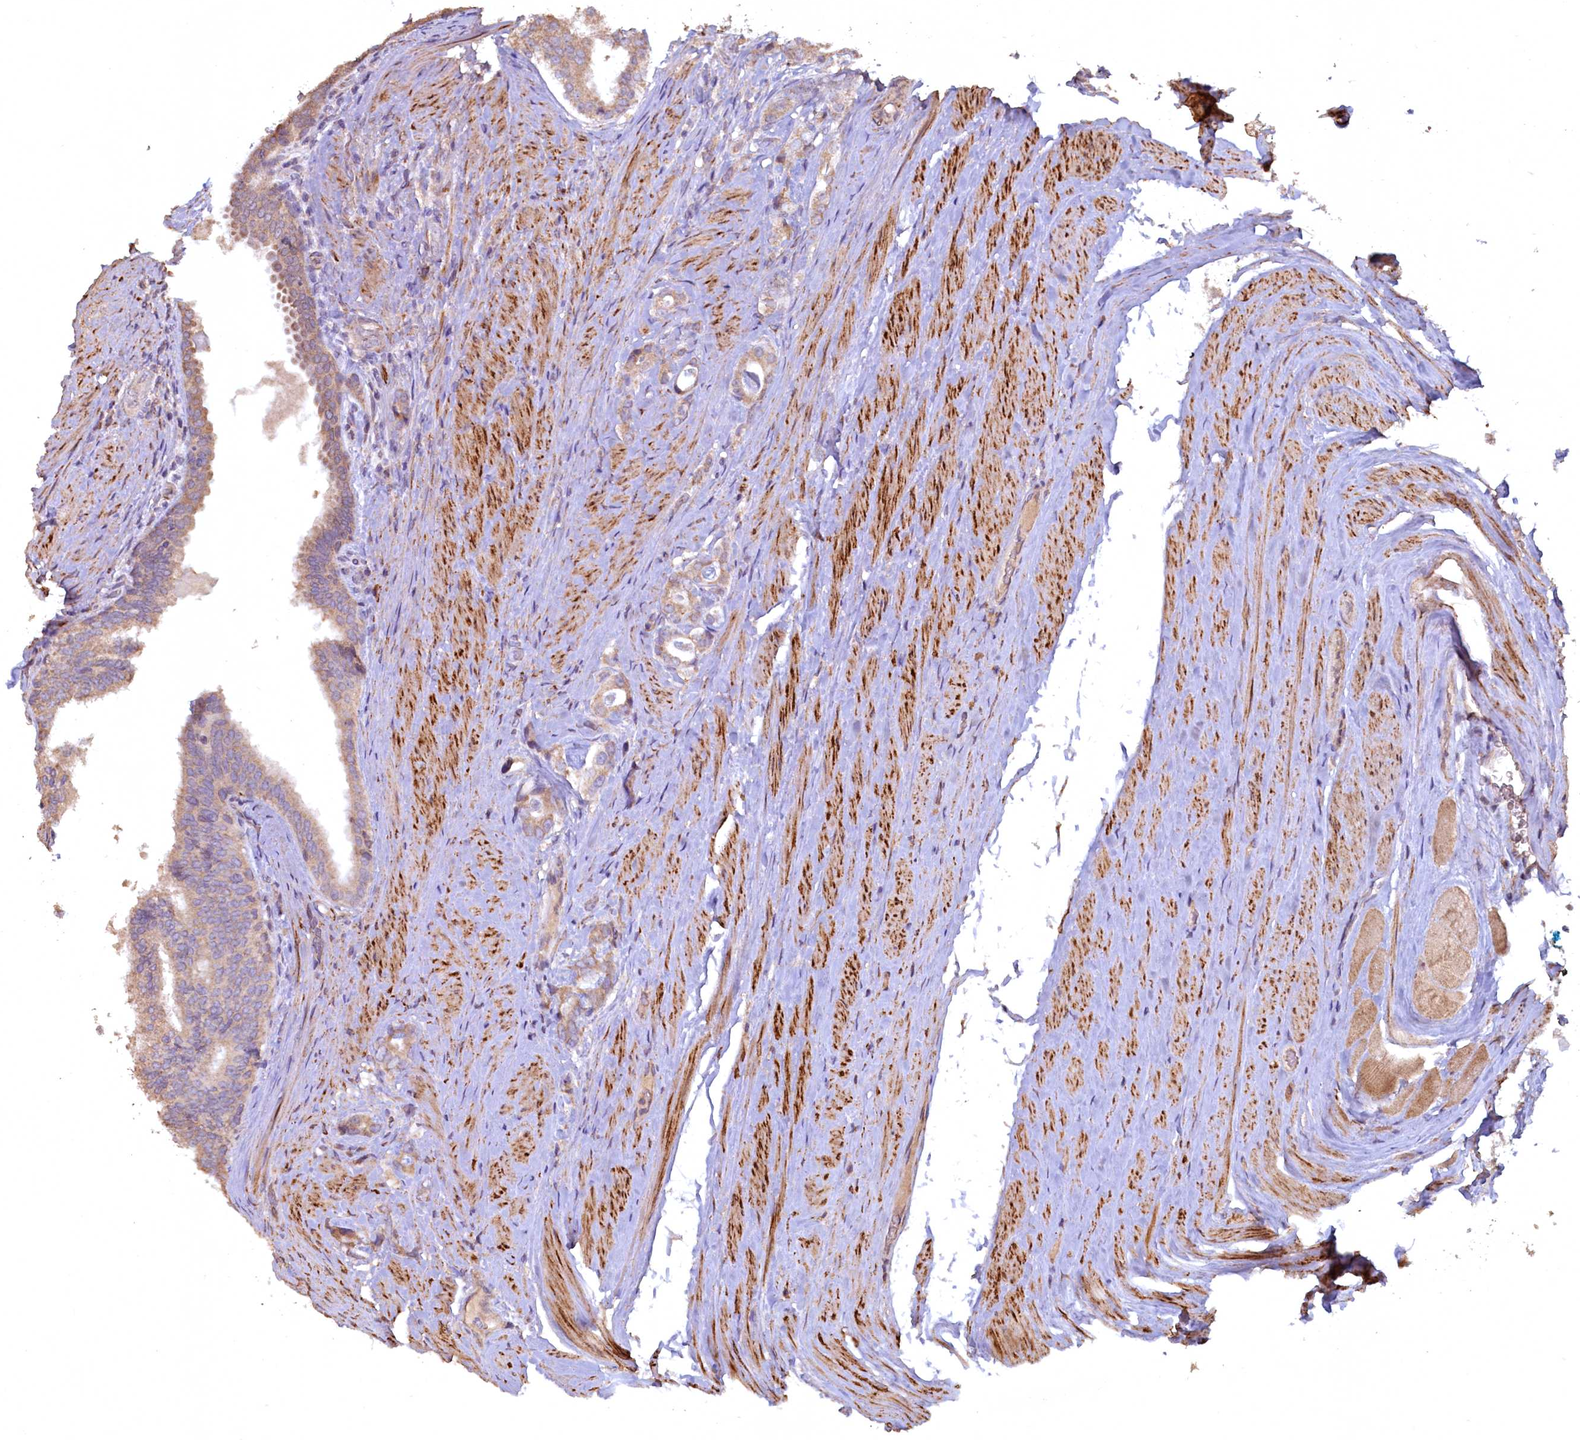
{"staining": {"intensity": "weak", "quantity": "25%-75%", "location": "cytoplasmic/membranous"}, "tissue": "prostate cancer", "cell_type": "Tumor cells", "image_type": "cancer", "snomed": [{"axis": "morphology", "description": "Adenocarcinoma, High grade"}, {"axis": "topography", "description": "Prostate"}], "caption": "Immunohistochemical staining of human prostate high-grade adenocarcinoma displays low levels of weak cytoplasmic/membranous protein staining in about 25%-75% of tumor cells.", "gene": "FUNDC1", "patient": {"sex": "male", "age": 63}}